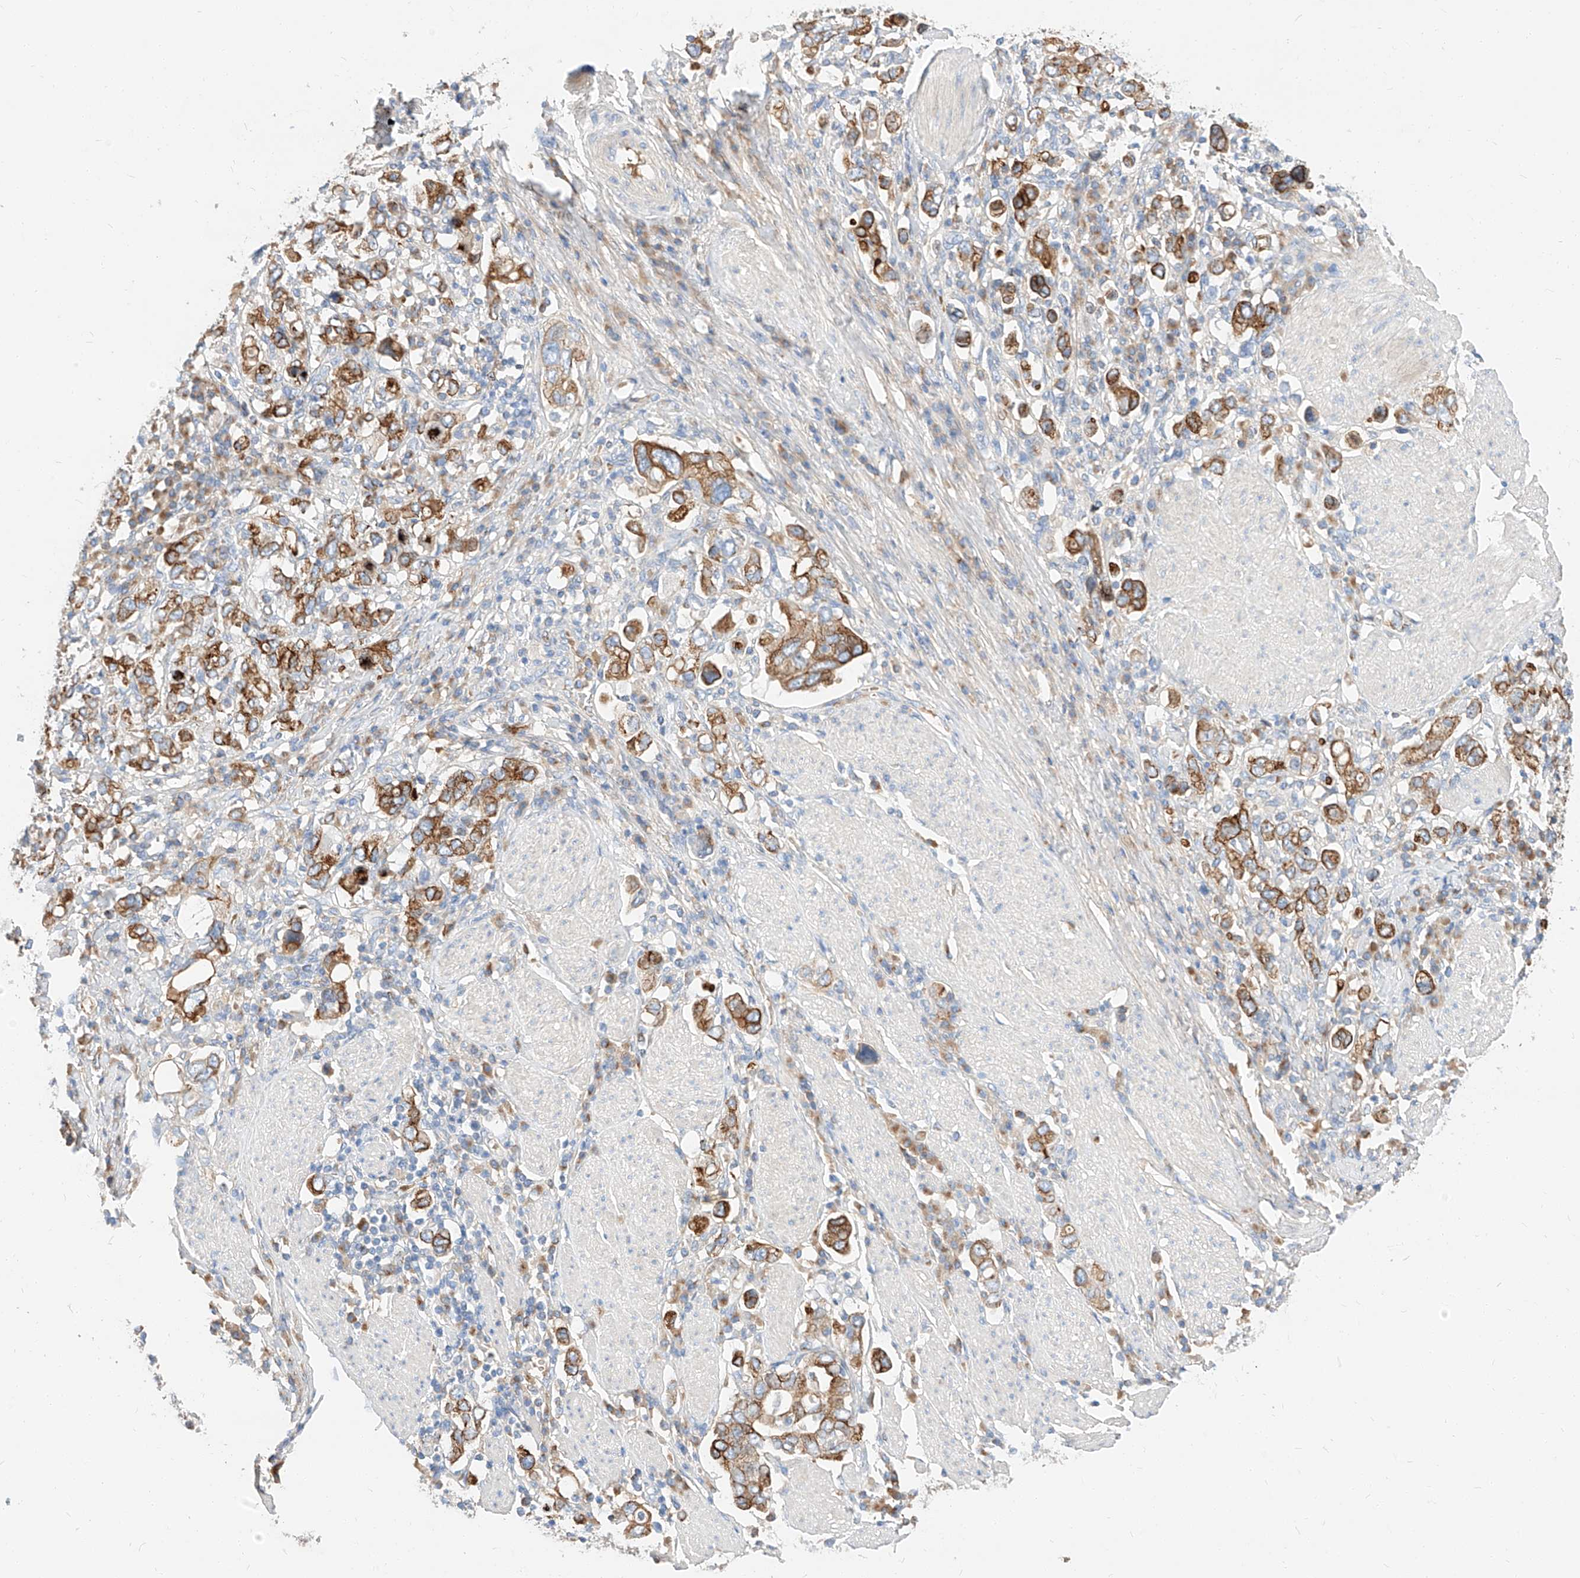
{"staining": {"intensity": "moderate", "quantity": ">75%", "location": "cytoplasmic/membranous"}, "tissue": "stomach cancer", "cell_type": "Tumor cells", "image_type": "cancer", "snomed": [{"axis": "morphology", "description": "Adenocarcinoma, NOS"}, {"axis": "topography", "description": "Stomach, upper"}], "caption": "Human stomach cancer (adenocarcinoma) stained for a protein (brown) displays moderate cytoplasmic/membranous positive expression in approximately >75% of tumor cells.", "gene": "MAP7", "patient": {"sex": "male", "age": 62}}